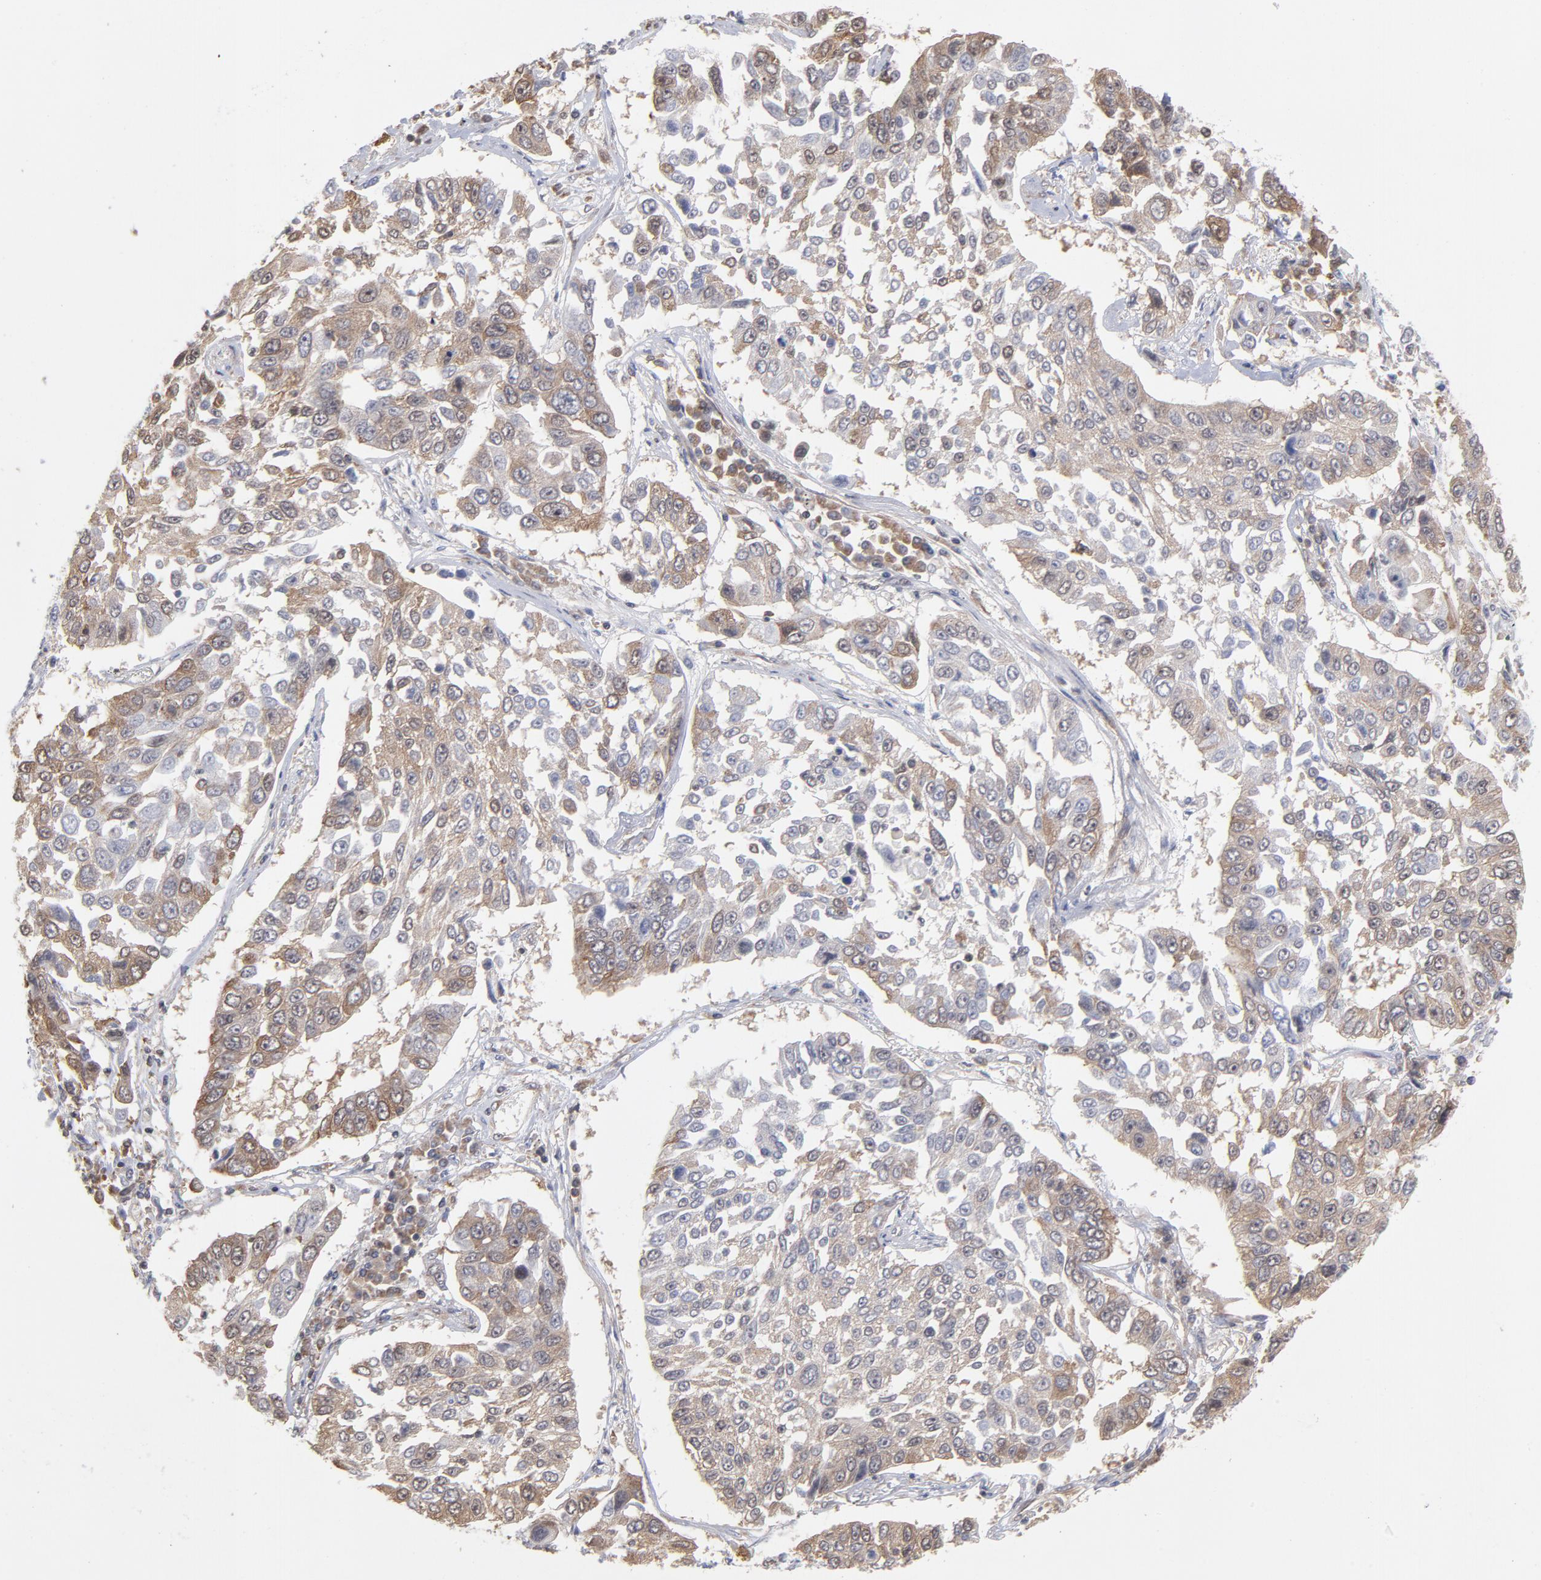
{"staining": {"intensity": "weak", "quantity": ">75%", "location": "cytoplasmic/membranous"}, "tissue": "lung cancer", "cell_type": "Tumor cells", "image_type": "cancer", "snomed": [{"axis": "morphology", "description": "Squamous cell carcinoma, NOS"}, {"axis": "topography", "description": "Lung"}], "caption": "This is a histology image of IHC staining of lung cancer, which shows weak positivity in the cytoplasmic/membranous of tumor cells.", "gene": "MAPRE1", "patient": {"sex": "male", "age": 71}}